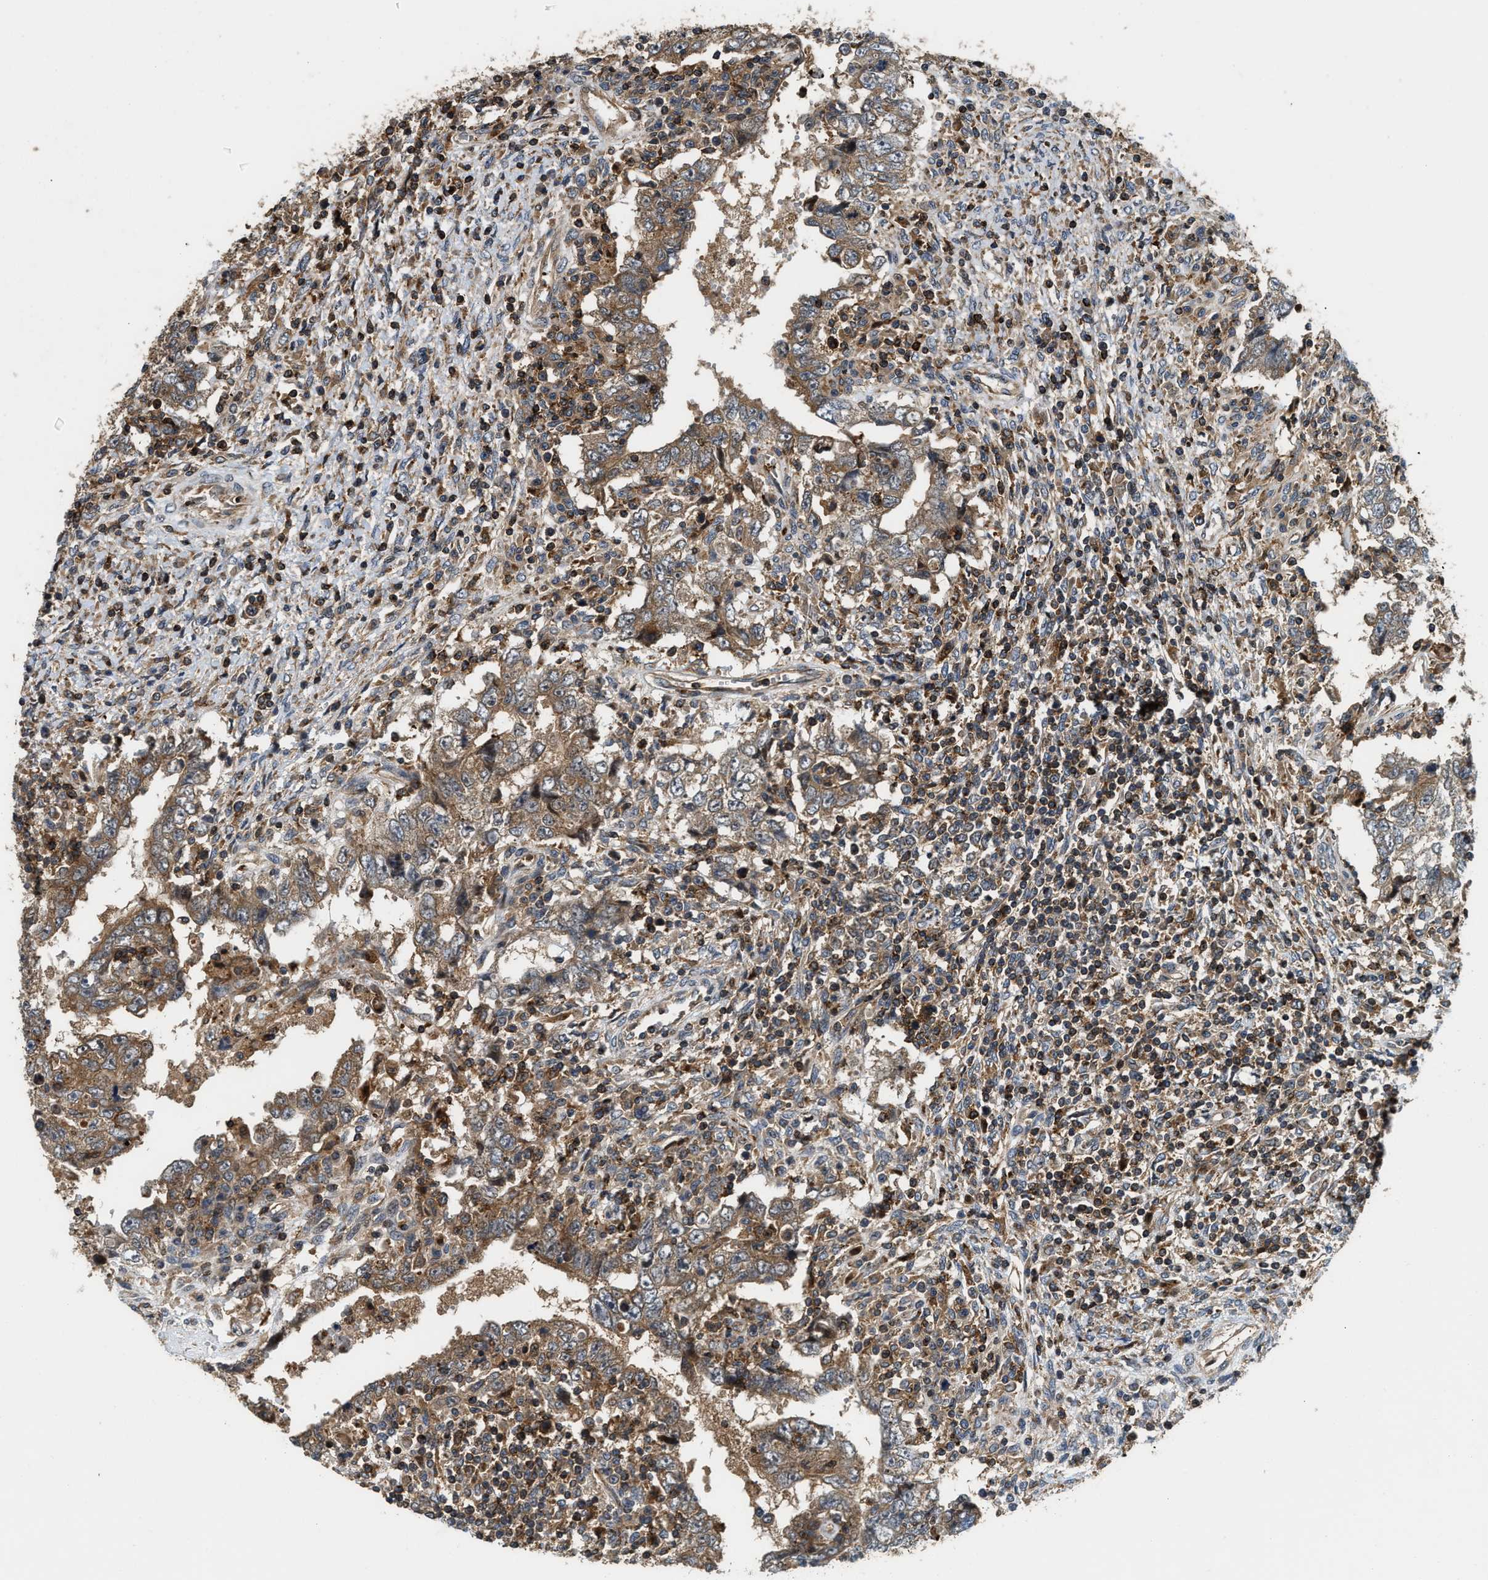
{"staining": {"intensity": "moderate", "quantity": ">75%", "location": "cytoplasmic/membranous"}, "tissue": "testis cancer", "cell_type": "Tumor cells", "image_type": "cancer", "snomed": [{"axis": "morphology", "description": "Carcinoma, Embryonal, NOS"}, {"axis": "topography", "description": "Testis"}], "caption": "Testis embryonal carcinoma stained with a protein marker displays moderate staining in tumor cells.", "gene": "SNX5", "patient": {"sex": "male", "age": 26}}